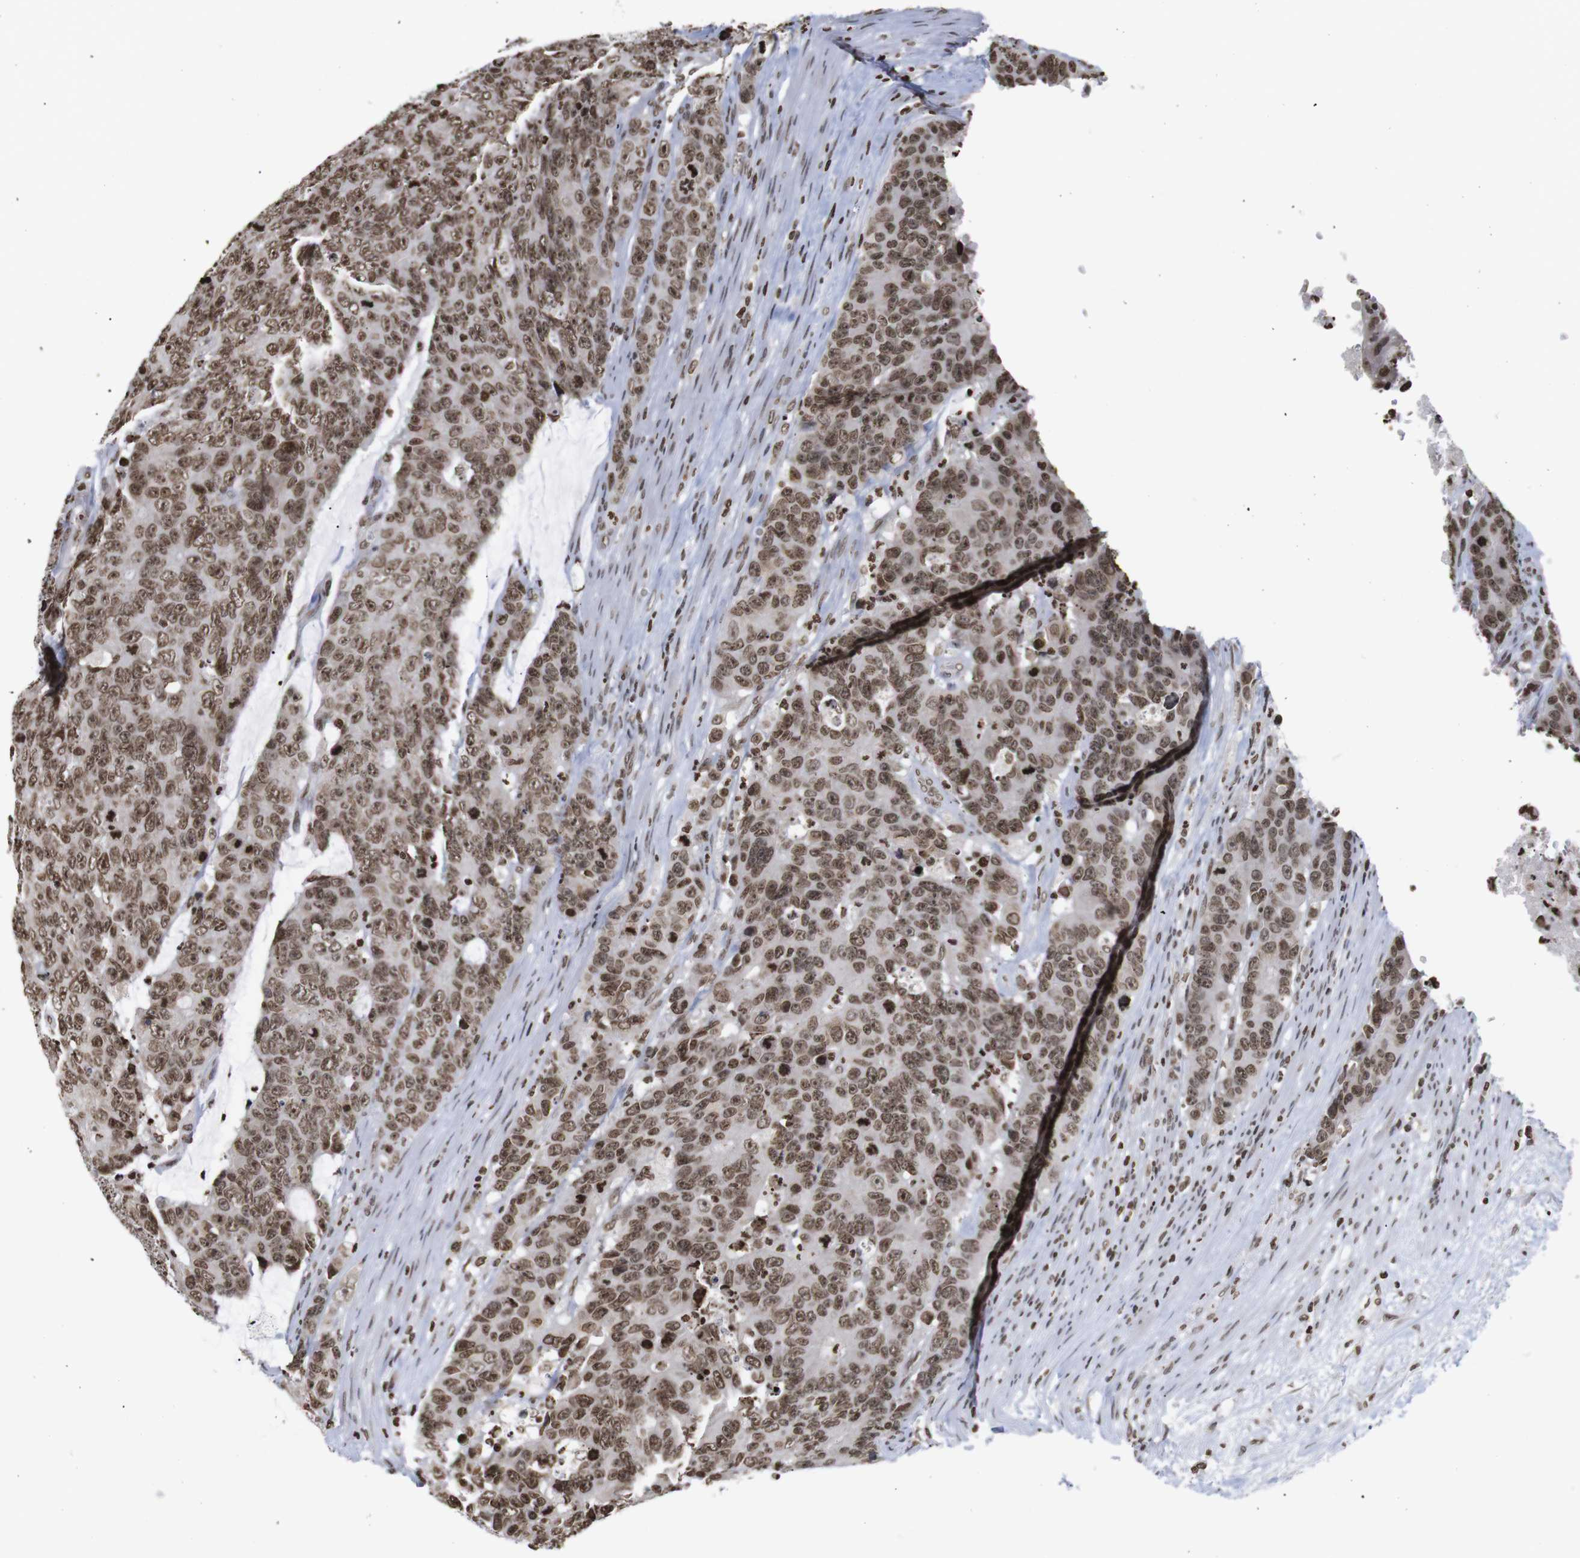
{"staining": {"intensity": "moderate", "quantity": ">75%", "location": "cytoplasmic/membranous,nuclear"}, "tissue": "colorectal cancer", "cell_type": "Tumor cells", "image_type": "cancer", "snomed": [{"axis": "morphology", "description": "Adenocarcinoma, NOS"}, {"axis": "topography", "description": "Colon"}], "caption": "Moderate cytoplasmic/membranous and nuclear protein positivity is appreciated in about >75% of tumor cells in colorectal adenocarcinoma.", "gene": "ETV5", "patient": {"sex": "female", "age": 86}}